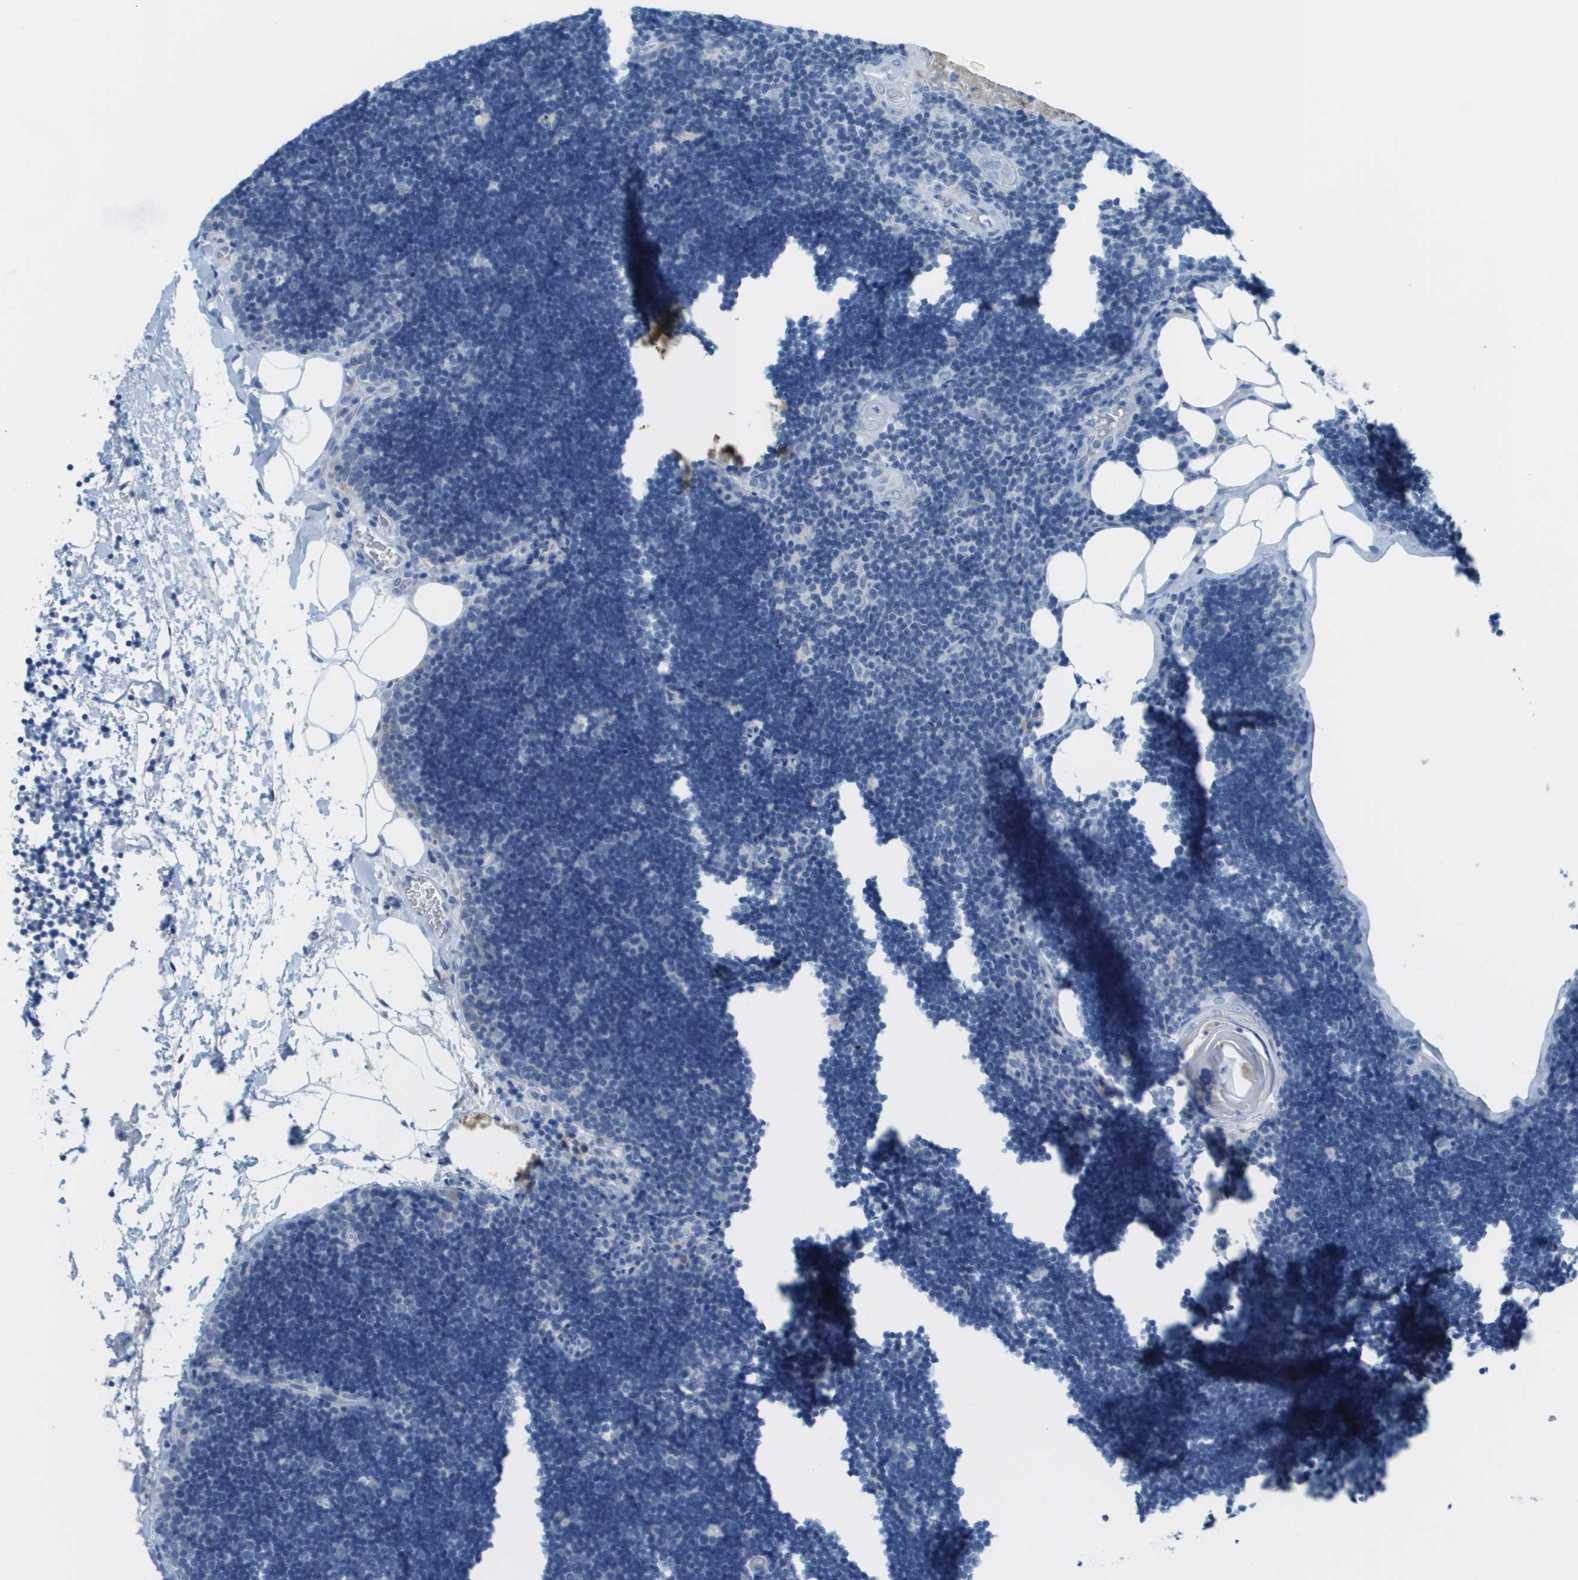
{"staining": {"intensity": "negative", "quantity": "none", "location": "none"}, "tissue": "lymph node", "cell_type": "Germinal center cells", "image_type": "normal", "snomed": [{"axis": "morphology", "description": "Normal tissue, NOS"}, {"axis": "topography", "description": "Lymph node"}], "caption": "Immunohistochemistry (IHC) image of normal lymph node stained for a protein (brown), which exhibits no expression in germinal center cells.", "gene": "PTGDR2", "patient": {"sex": "male", "age": 33}}